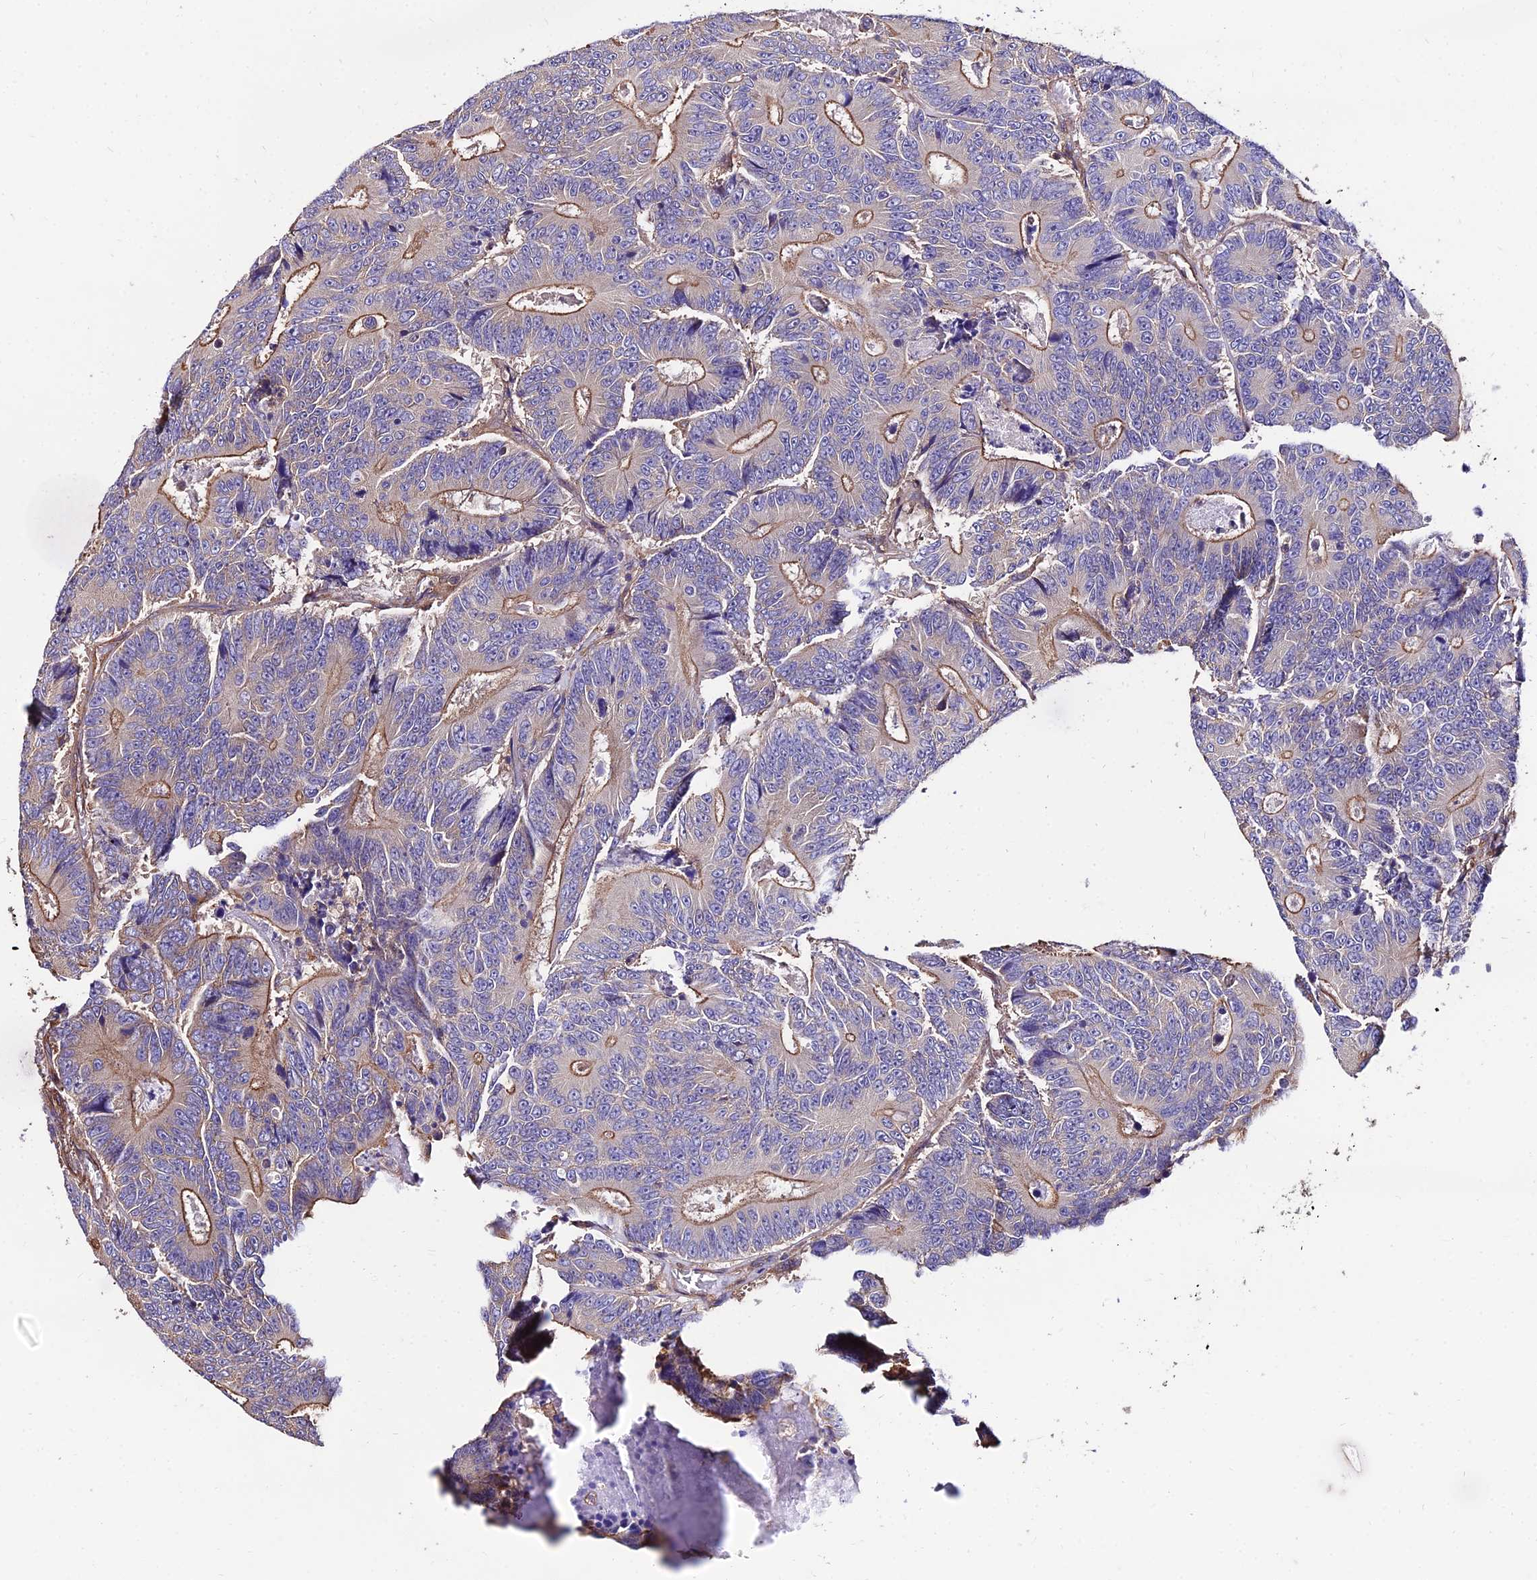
{"staining": {"intensity": "moderate", "quantity": "25%-75%", "location": "cytoplasmic/membranous"}, "tissue": "colorectal cancer", "cell_type": "Tumor cells", "image_type": "cancer", "snomed": [{"axis": "morphology", "description": "Adenocarcinoma, NOS"}, {"axis": "topography", "description": "Colon"}], "caption": "This is an image of immunohistochemistry staining of colorectal cancer (adenocarcinoma), which shows moderate positivity in the cytoplasmic/membranous of tumor cells.", "gene": "CALM2", "patient": {"sex": "male", "age": 83}}